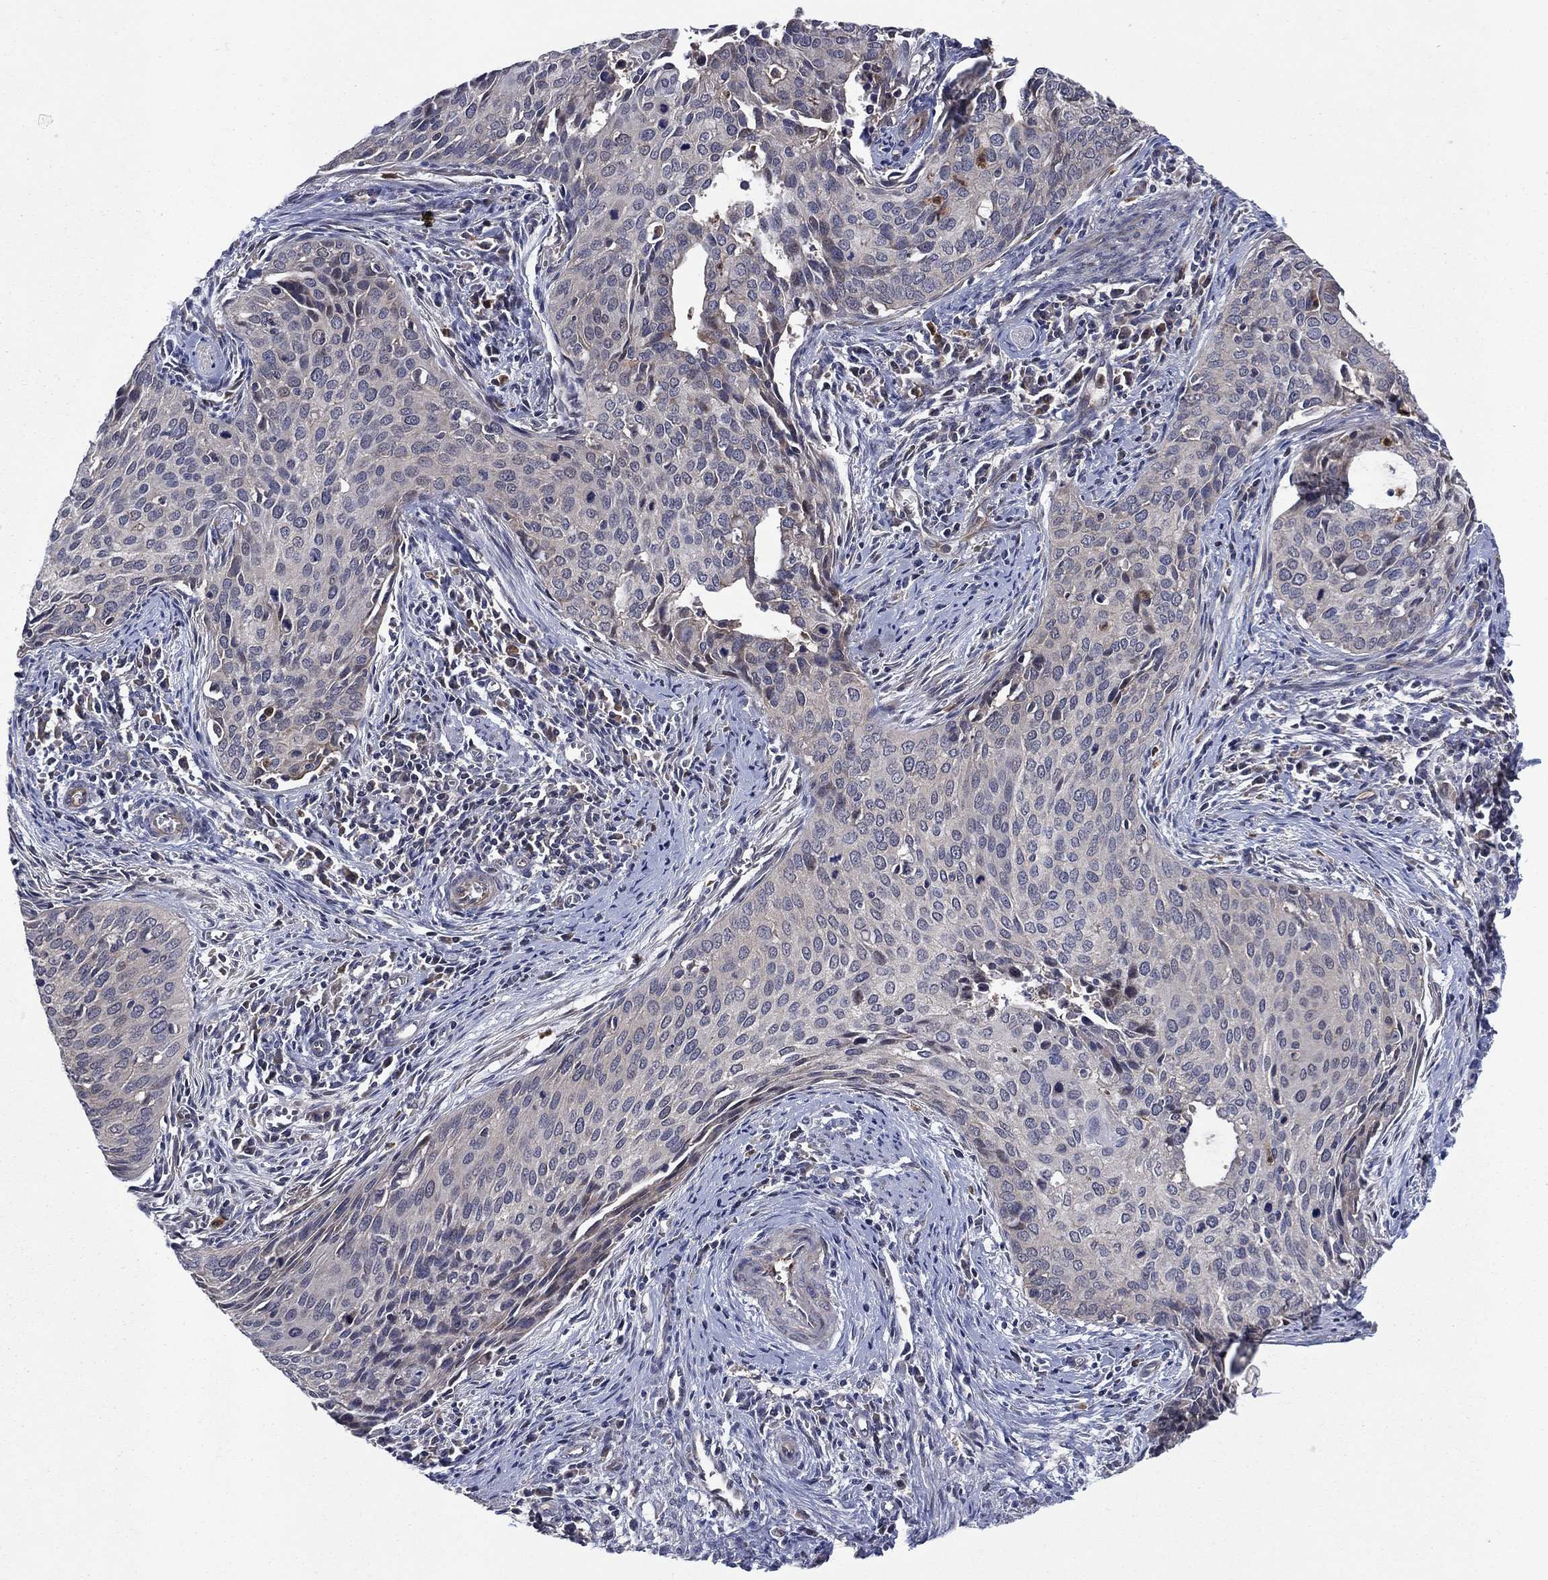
{"staining": {"intensity": "weak", "quantity": "<25%", "location": "cytoplasmic/membranous"}, "tissue": "cervical cancer", "cell_type": "Tumor cells", "image_type": "cancer", "snomed": [{"axis": "morphology", "description": "Squamous cell carcinoma, NOS"}, {"axis": "topography", "description": "Cervix"}], "caption": "IHC image of human cervical cancer (squamous cell carcinoma) stained for a protein (brown), which shows no staining in tumor cells.", "gene": "MSRB1", "patient": {"sex": "female", "age": 29}}